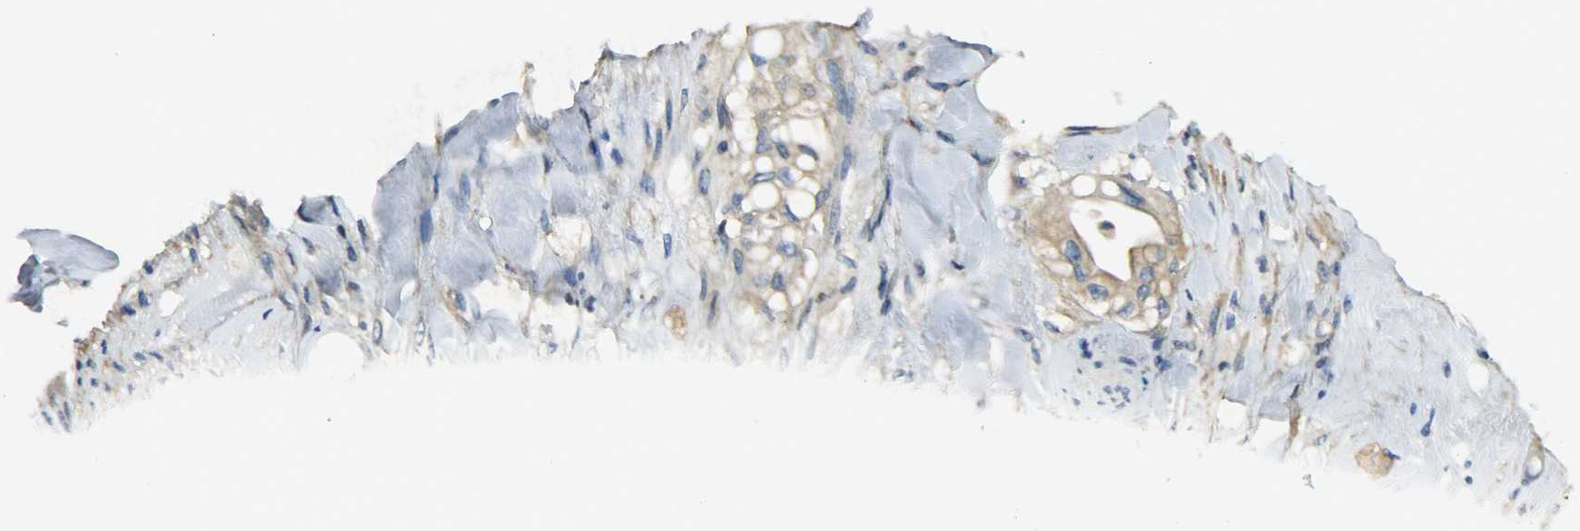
{"staining": {"intensity": "weak", "quantity": "<25%", "location": "cytoplasmic/membranous"}, "tissue": "liver cancer", "cell_type": "Tumor cells", "image_type": "cancer", "snomed": [{"axis": "morphology", "description": "Cholangiocarcinoma"}, {"axis": "topography", "description": "Liver"}], "caption": "Human liver cancer stained for a protein using immunohistochemistry displays no expression in tumor cells.", "gene": "TSC22D2", "patient": {"sex": "female", "age": 68}}